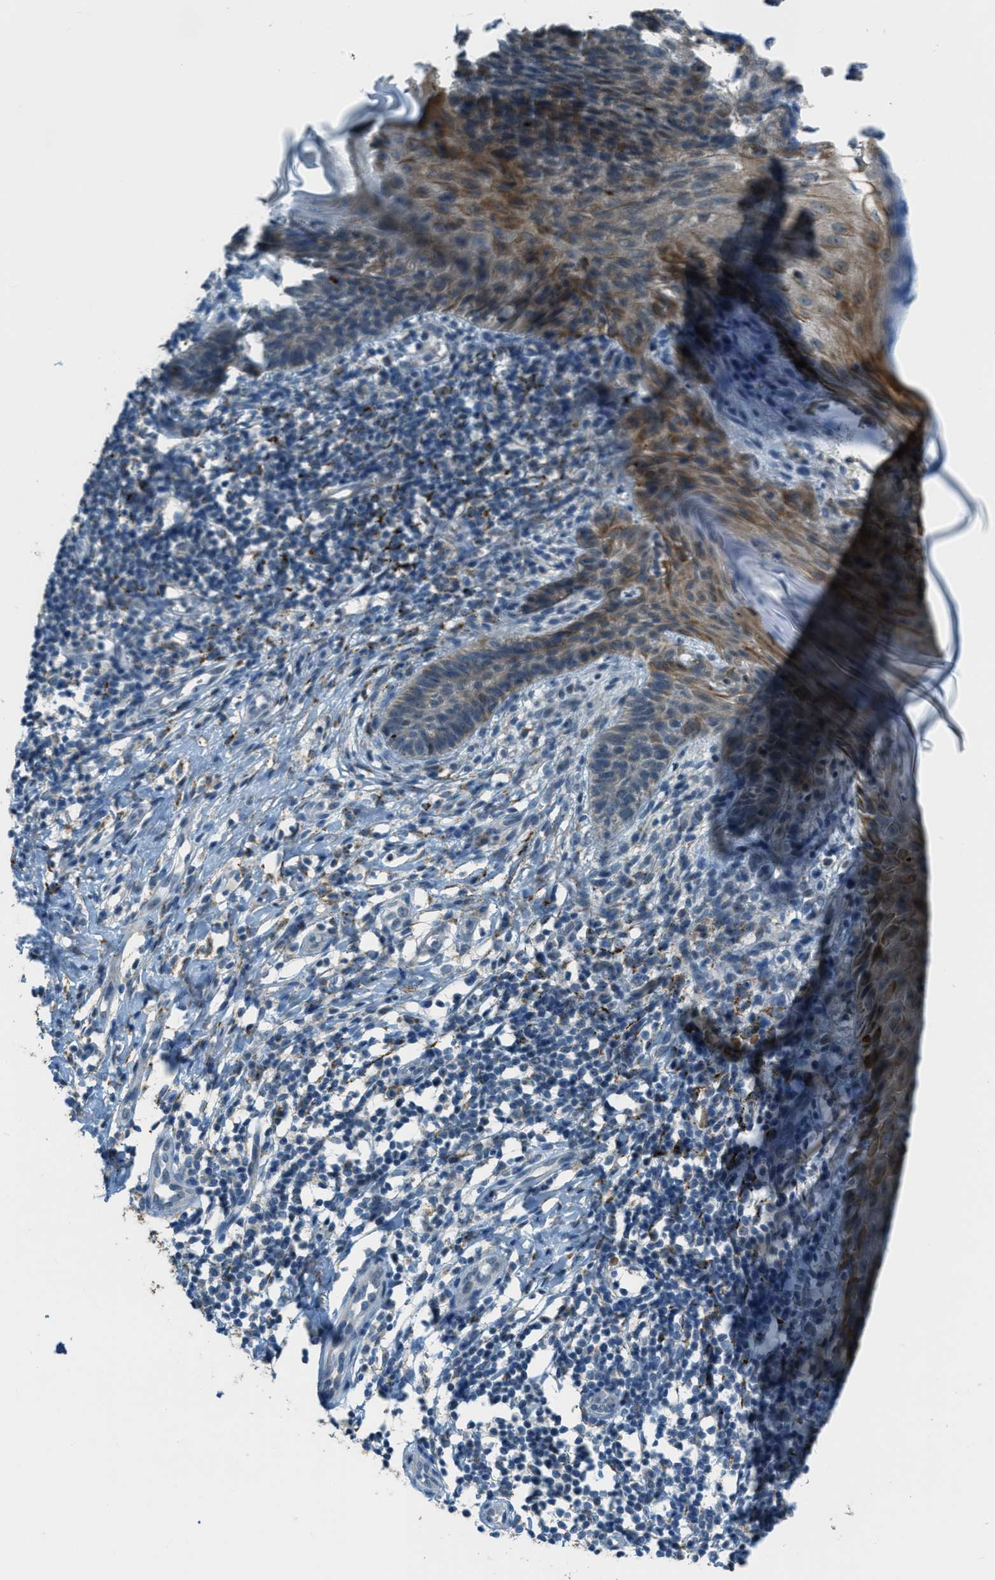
{"staining": {"intensity": "moderate", "quantity": "25%-75%", "location": "cytoplasmic/membranous"}, "tissue": "skin cancer", "cell_type": "Tumor cells", "image_type": "cancer", "snomed": [{"axis": "morphology", "description": "Basal cell carcinoma"}, {"axis": "topography", "description": "Skin"}], "caption": "Moderate cytoplasmic/membranous positivity for a protein is seen in about 25%-75% of tumor cells of skin cancer using immunohistochemistry.", "gene": "CDON", "patient": {"sex": "male", "age": 60}}